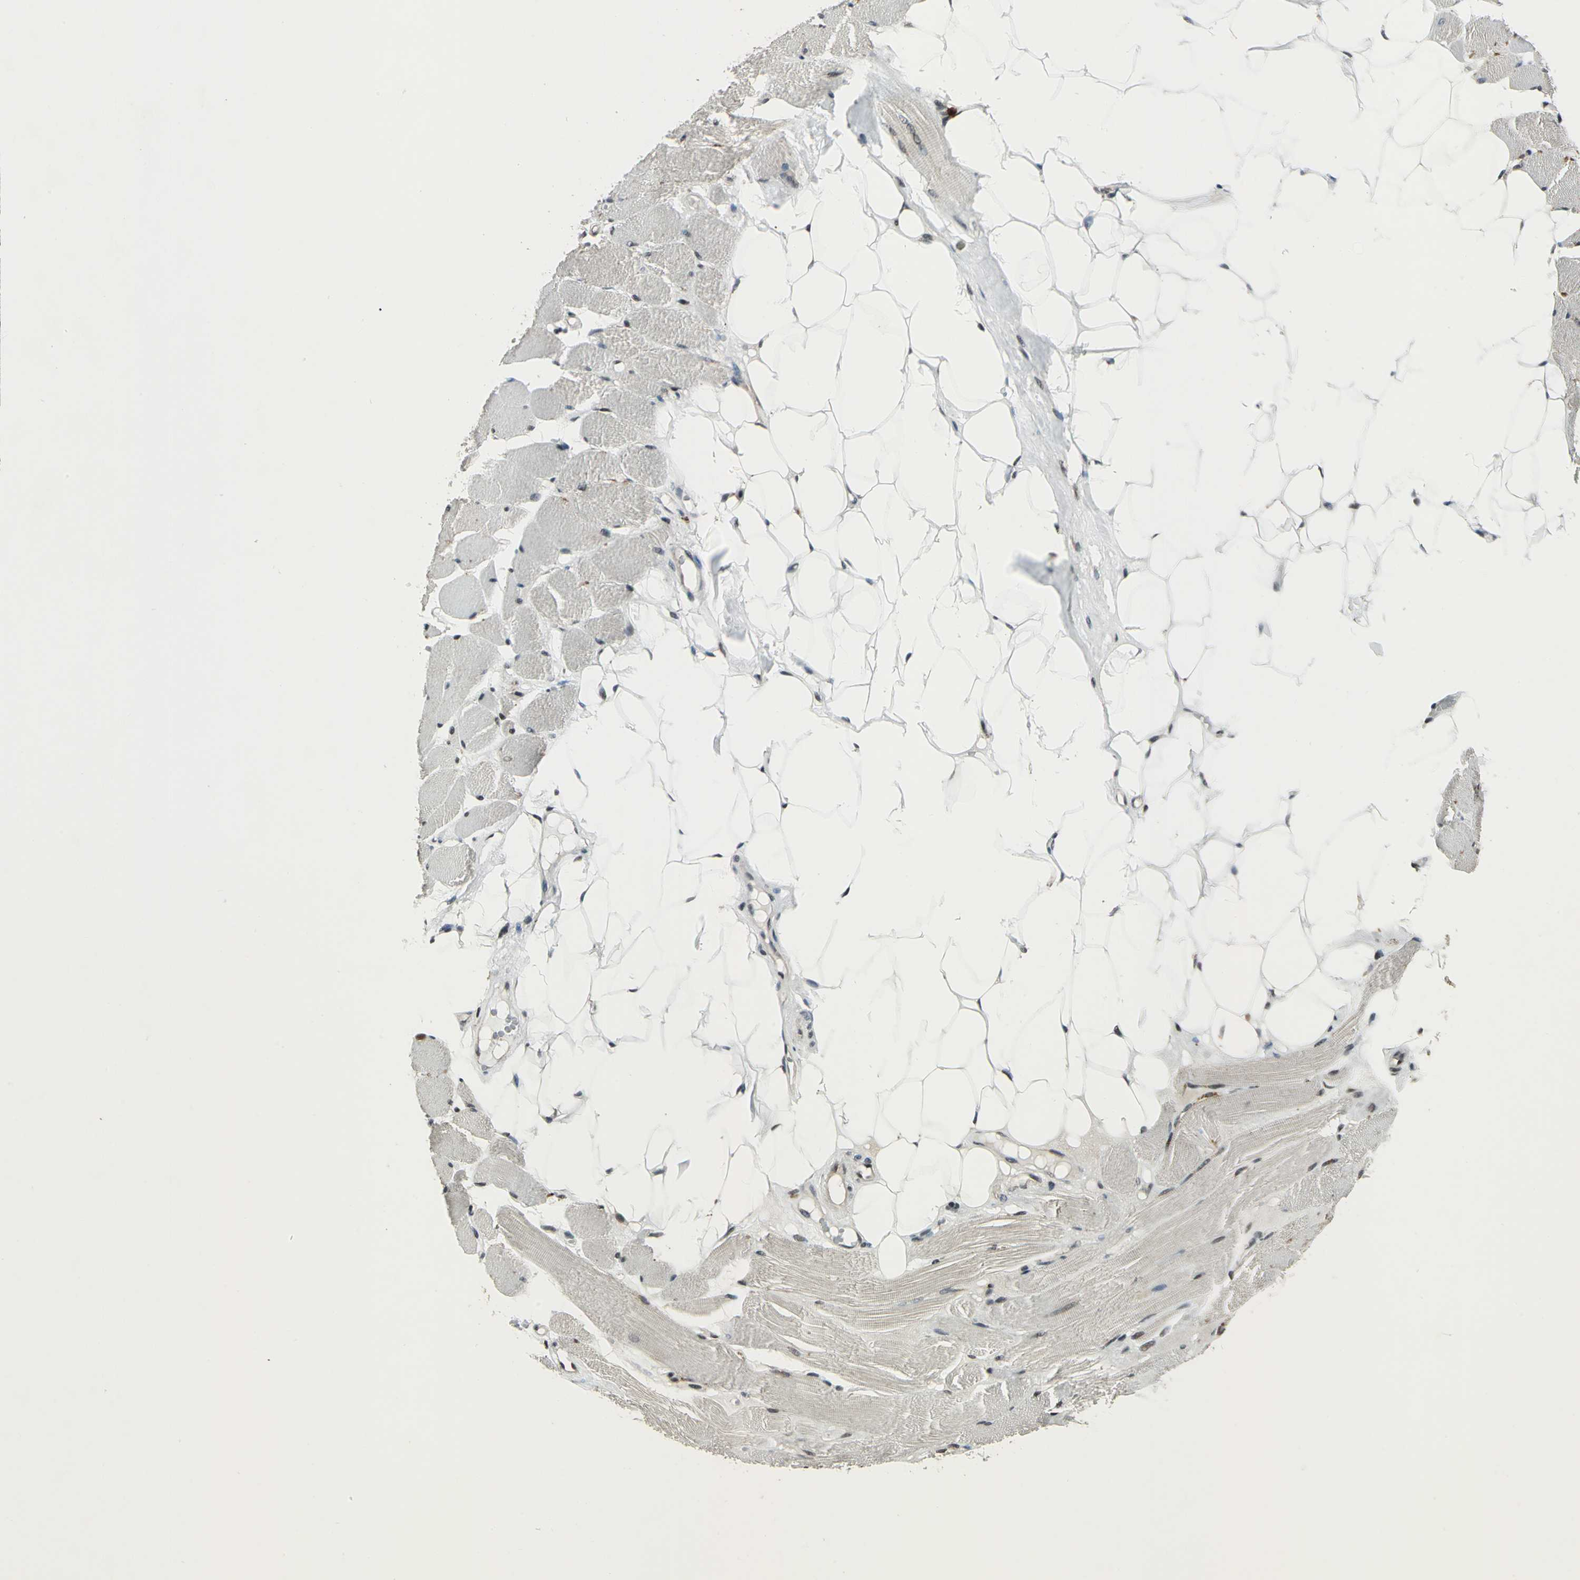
{"staining": {"intensity": "moderate", "quantity": "25%-75%", "location": "nuclear"}, "tissue": "skeletal muscle", "cell_type": "Myocytes", "image_type": "normal", "snomed": [{"axis": "morphology", "description": "Normal tissue, NOS"}, {"axis": "topography", "description": "Skeletal muscle"}, {"axis": "topography", "description": "Peripheral nerve tissue"}], "caption": "The histopathology image shows a brown stain indicating the presence of a protein in the nuclear of myocytes in skeletal muscle. (Stains: DAB (3,3'-diaminobenzidine) in brown, nuclei in blue, Microscopy: brightfield microscopy at high magnification).", "gene": "NR2C2", "patient": {"sex": "female", "age": 84}}